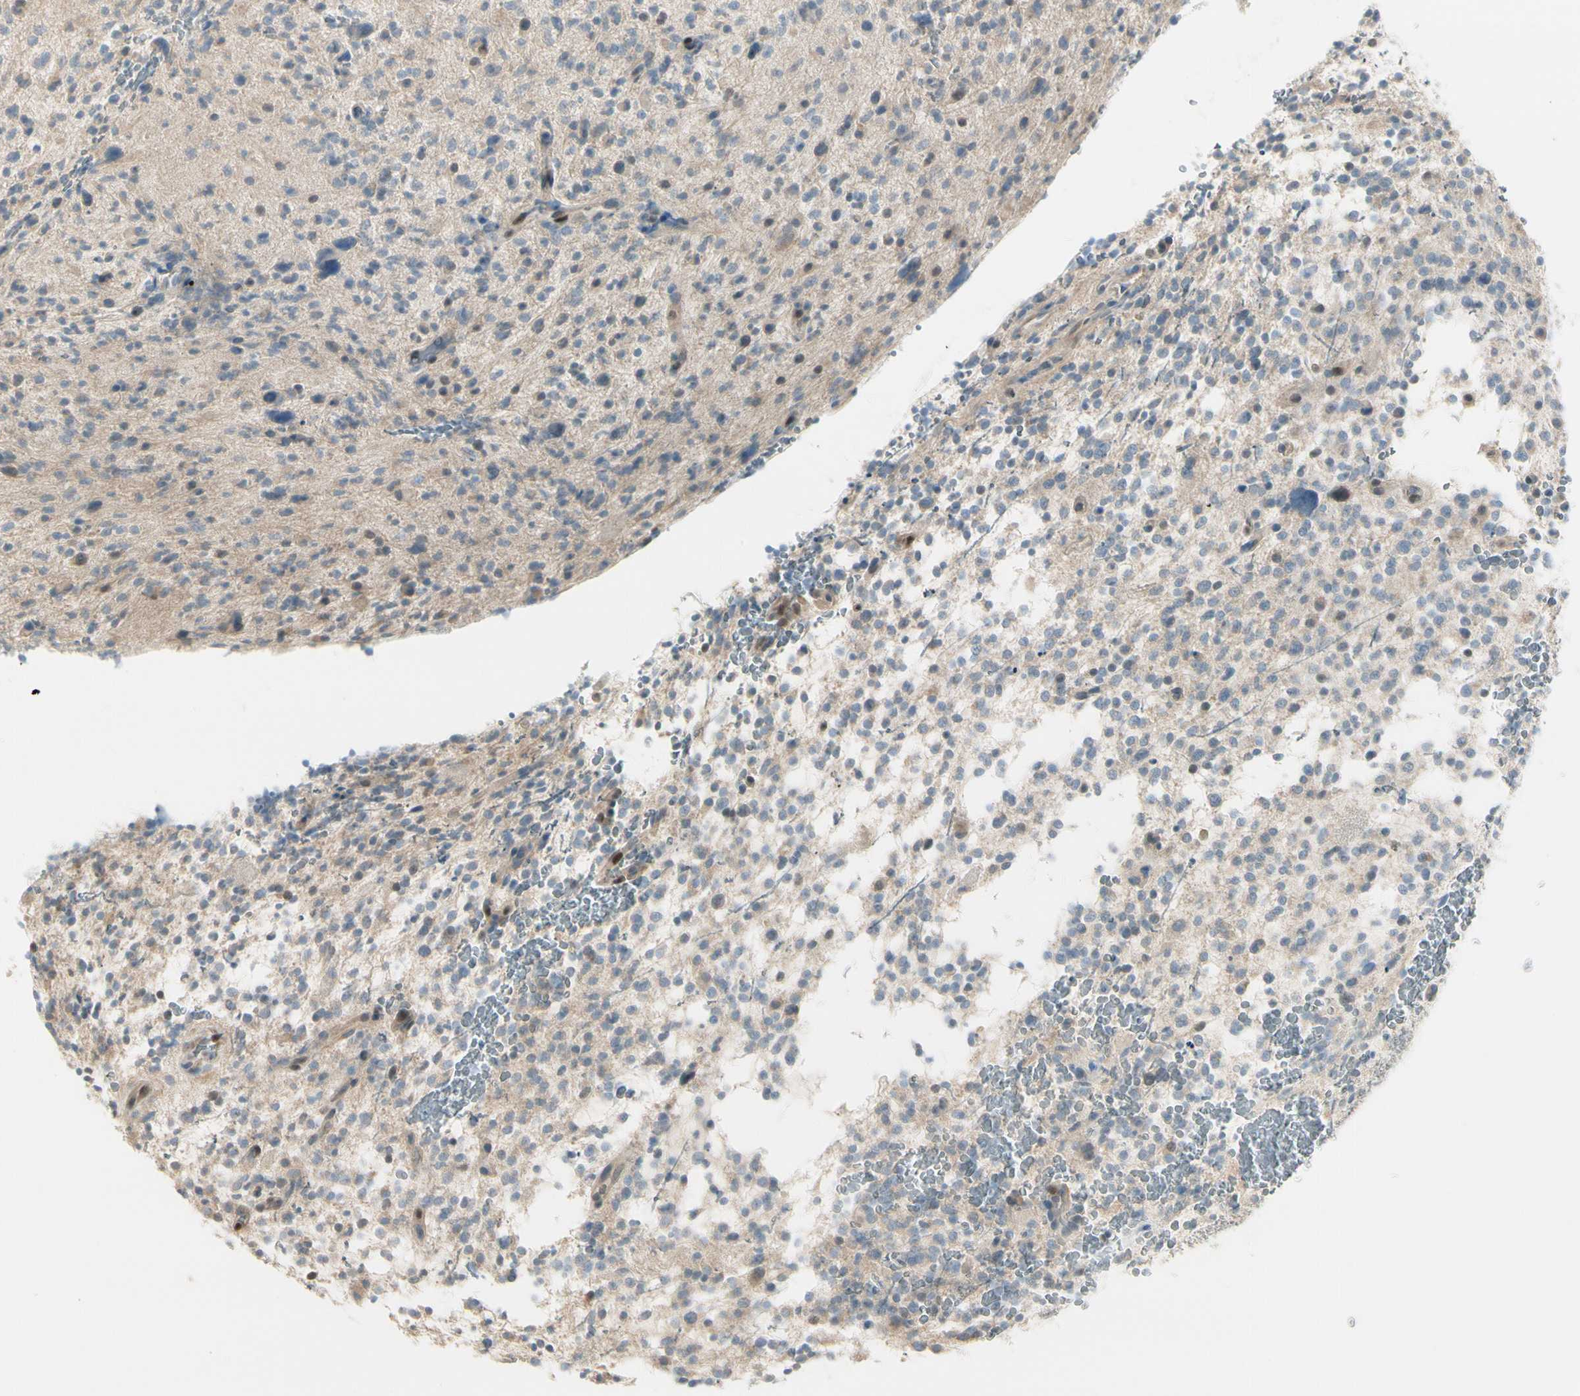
{"staining": {"intensity": "negative", "quantity": "none", "location": "none"}, "tissue": "glioma", "cell_type": "Tumor cells", "image_type": "cancer", "snomed": [{"axis": "morphology", "description": "Glioma, malignant, High grade"}, {"axis": "topography", "description": "Brain"}], "caption": "Tumor cells are negative for brown protein staining in glioma. (Brightfield microscopy of DAB immunohistochemistry (IHC) at high magnification).", "gene": "CYP2E1", "patient": {"sex": "male", "age": 48}}